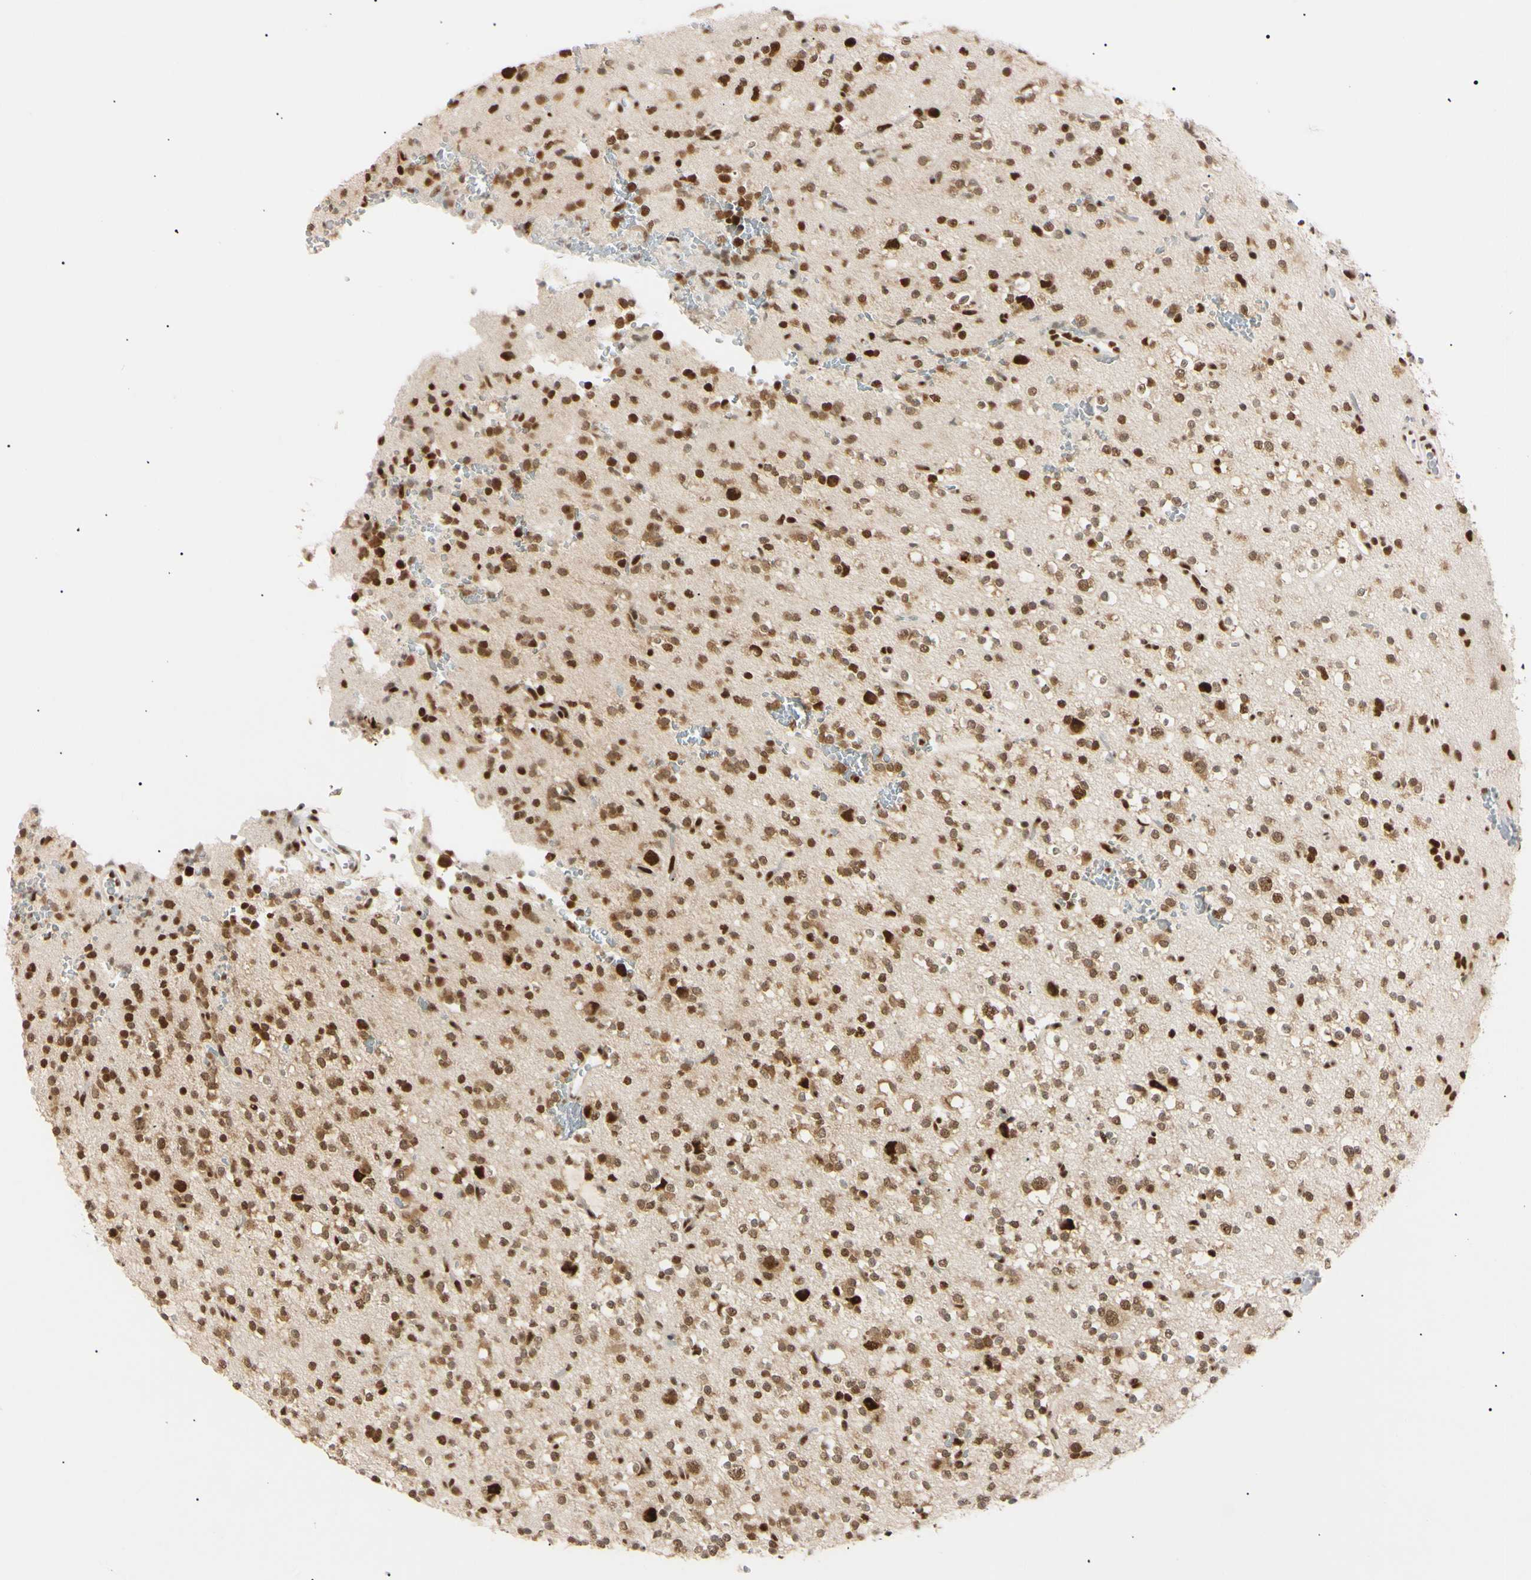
{"staining": {"intensity": "strong", "quantity": ">75%", "location": "nuclear"}, "tissue": "glioma", "cell_type": "Tumor cells", "image_type": "cancer", "snomed": [{"axis": "morphology", "description": "Glioma, malignant, High grade"}, {"axis": "topography", "description": "Brain"}], "caption": "Protein expression analysis of human glioma reveals strong nuclear positivity in about >75% of tumor cells. The staining was performed using DAB (3,3'-diaminobenzidine) to visualize the protein expression in brown, while the nuclei were stained in blue with hematoxylin (Magnification: 20x).", "gene": "ZNF134", "patient": {"sex": "male", "age": 47}}